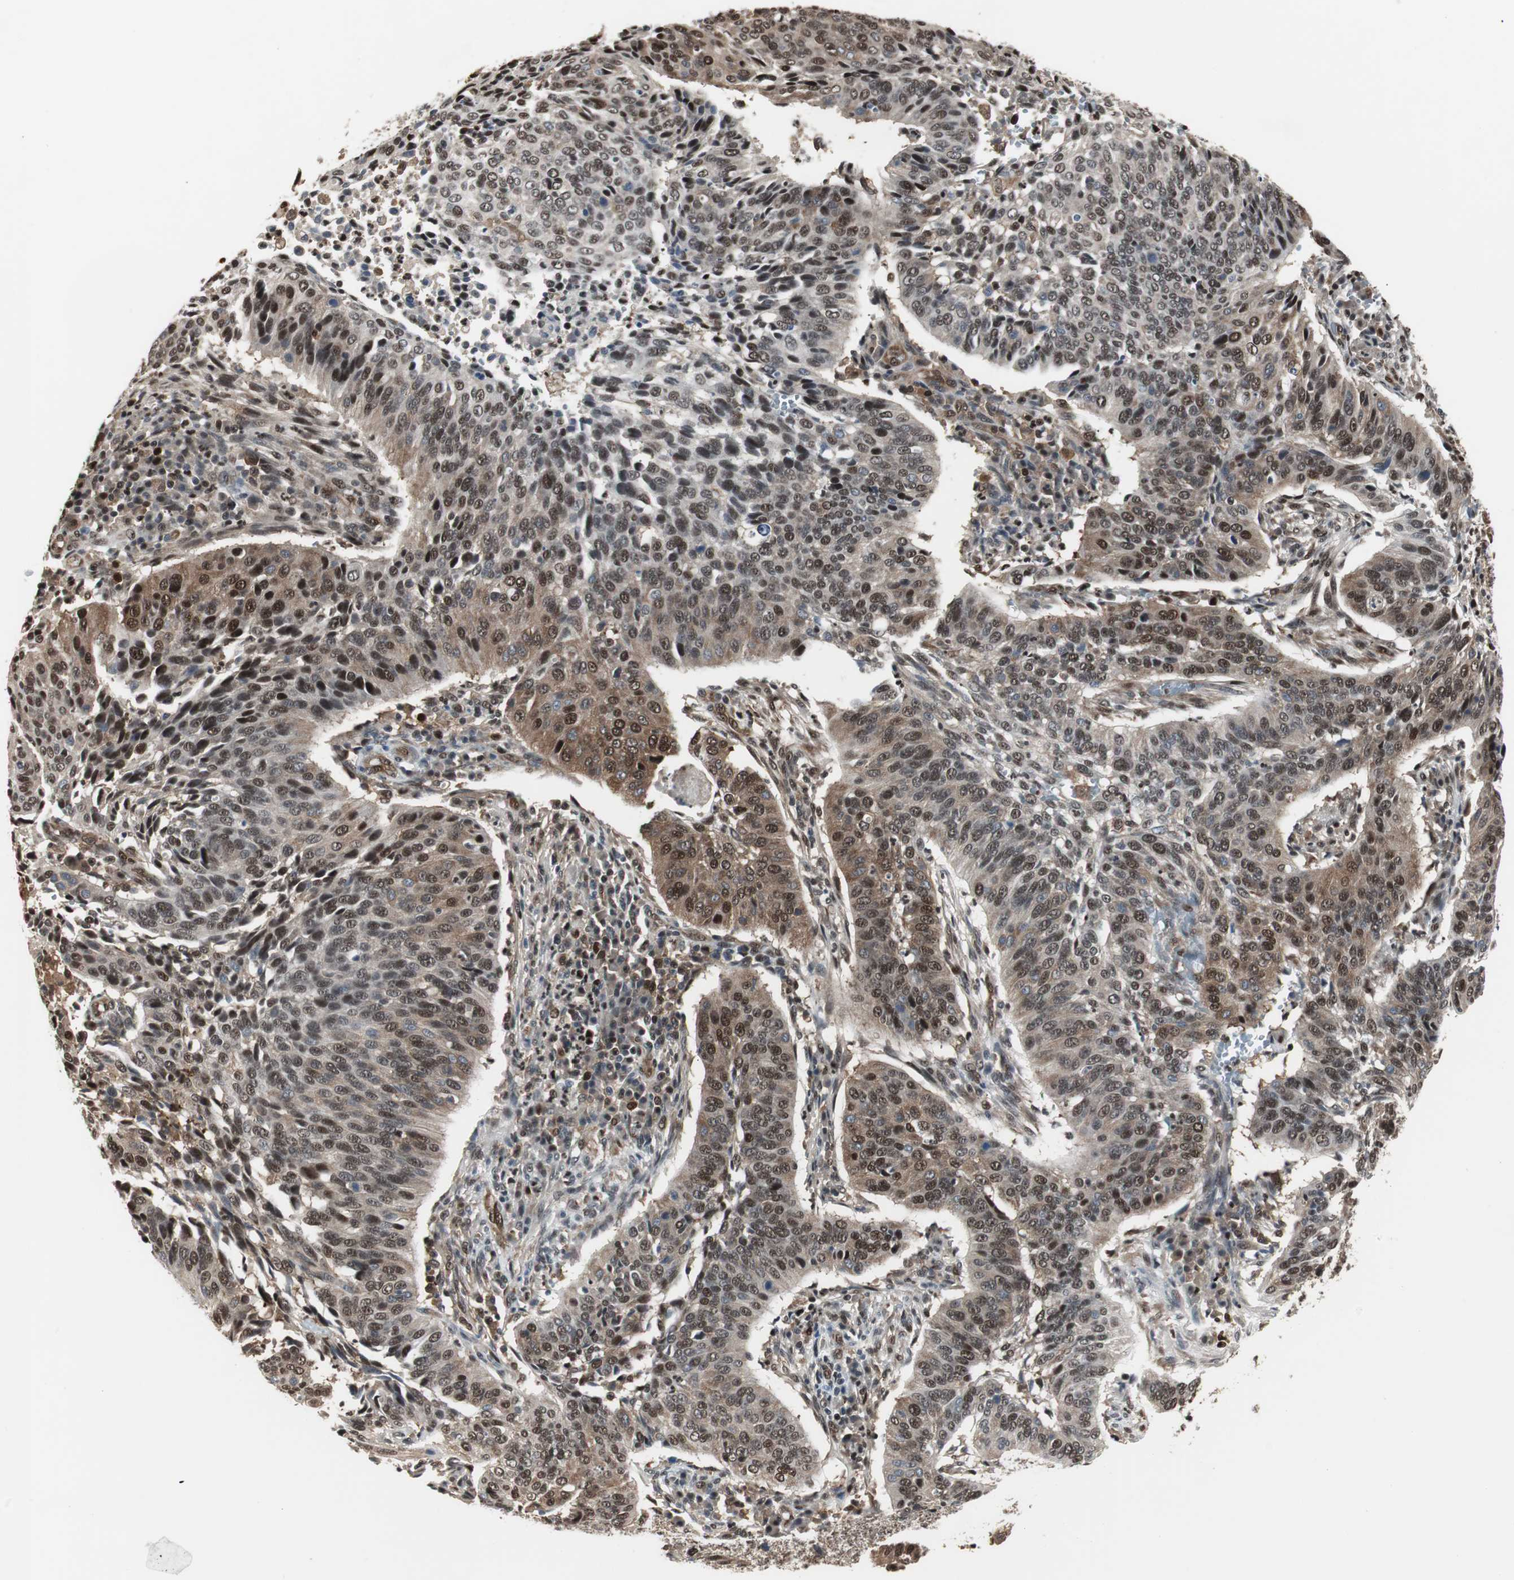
{"staining": {"intensity": "moderate", "quantity": ">75%", "location": "cytoplasmic/membranous,nuclear"}, "tissue": "cervical cancer", "cell_type": "Tumor cells", "image_type": "cancer", "snomed": [{"axis": "morphology", "description": "Squamous cell carcinoma, NOS"}, {"axis": "topography", "description": "Cervix"}], "caption": "Squamous cell carcinoma (cervical) was stained to show a protein in brown. There is medium levels of moderate cytoplasmic/membranous and nuclear staining in about >75% of tumor cells. (IHC, brightfield microscopy, high magnification).", "gene": "ACLY", "patient": {"sex": "female", "age": 39}}